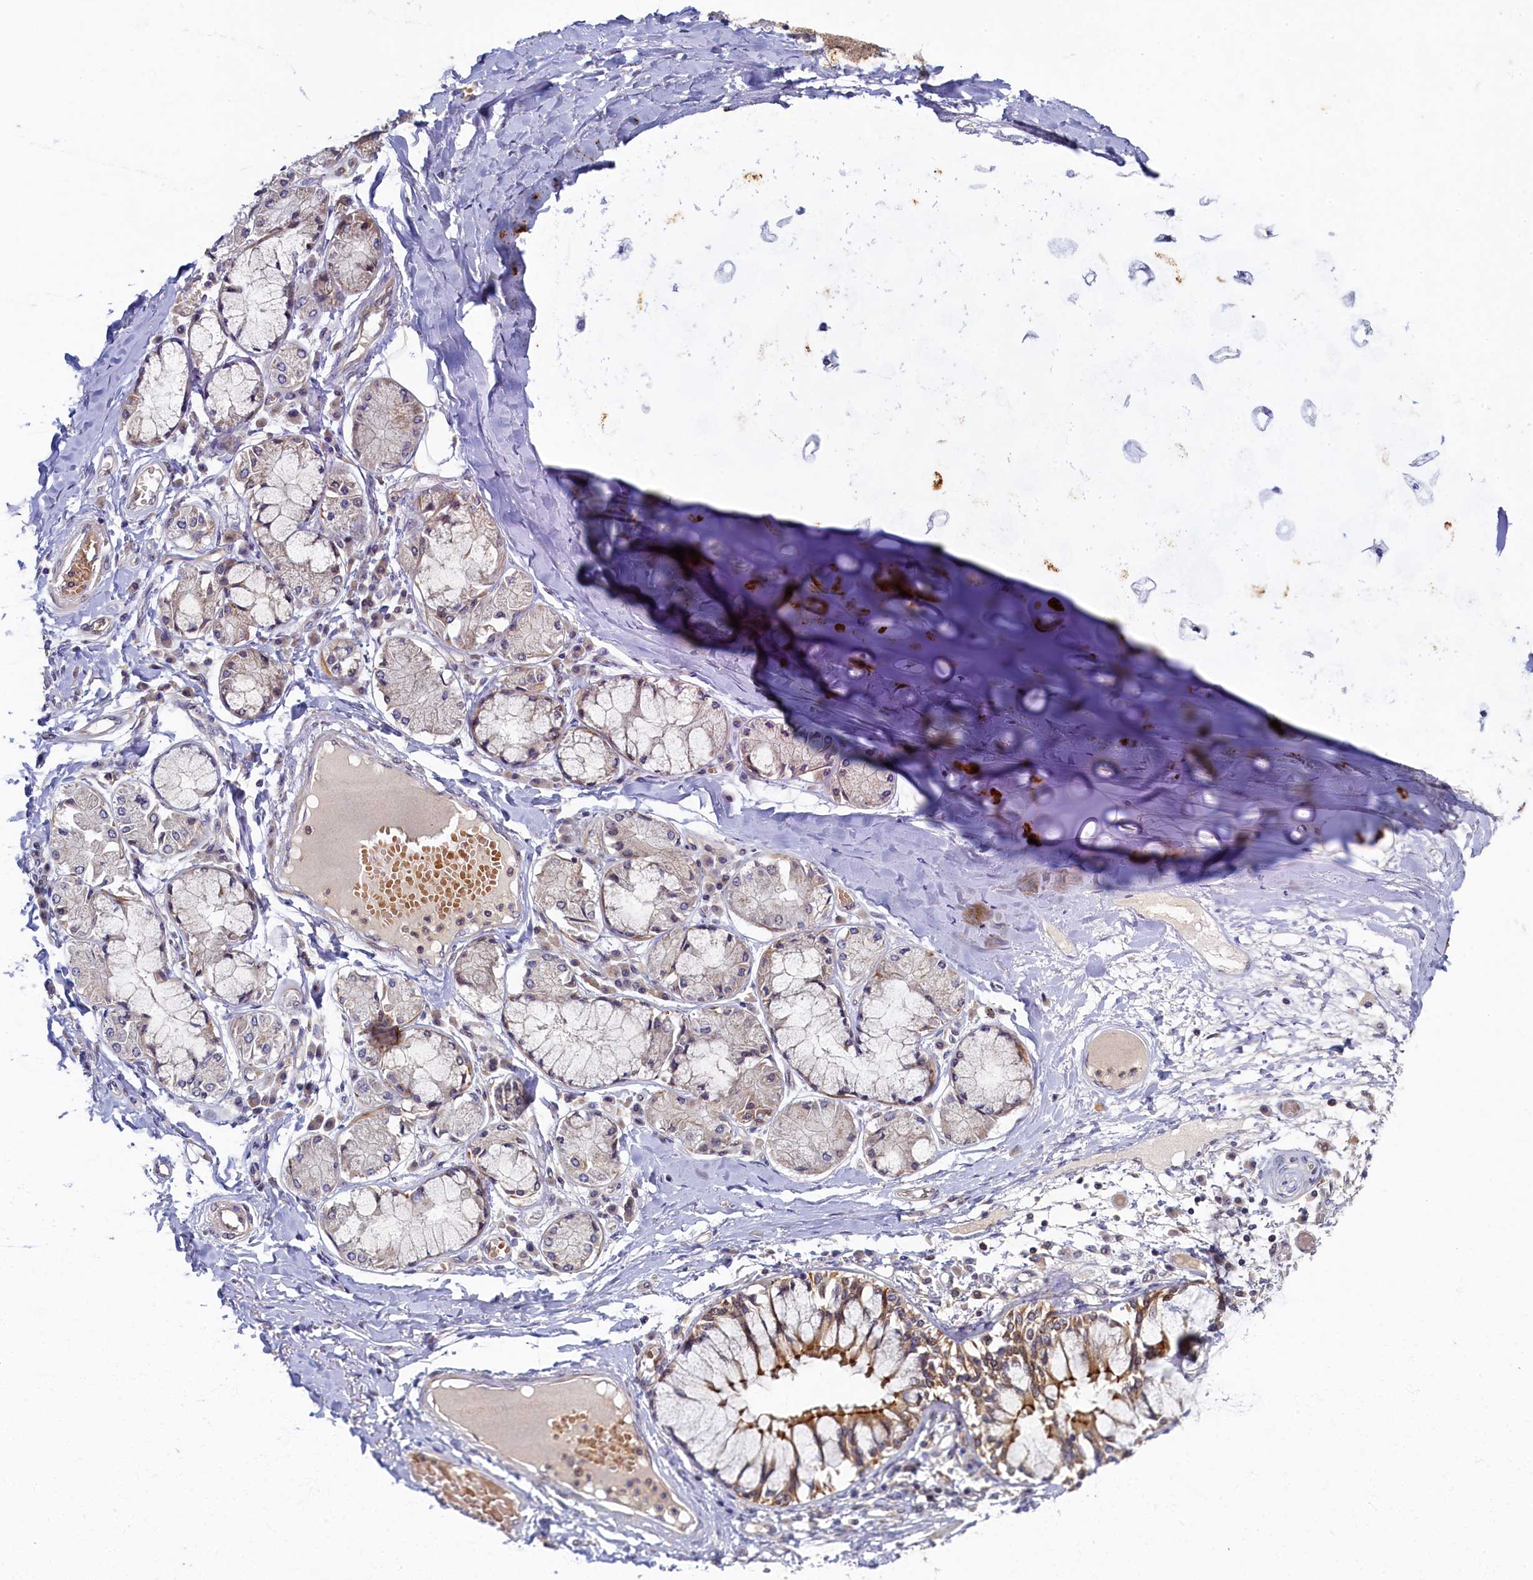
{"staining": {"intensity": "negative", "quantity": "none", "location": "none"}, "tissue": "adipose tissue", "cell_type": "Adipocytes", "image_type": "normal", "snomed": [{"axis": "morphology", "description": "Normal tissue, NOS"}, {"axis": "topography", "description": "Cartilage tissue"}, {"axis": "topography", "description": "Bronchus"}, {"axis": "topography", "description": "Lung"}, {"axis": "topography", "description": "Peripheral nerve tissue"}], "caption": "Adipocytes are negative for protein expression in unremarkable human adipose tissue. (DAB (3,3'-diaminobenzidine) IHC, high magnification).", "gene": "CEP20", "patient": {"sex": "female", "age": 49}}